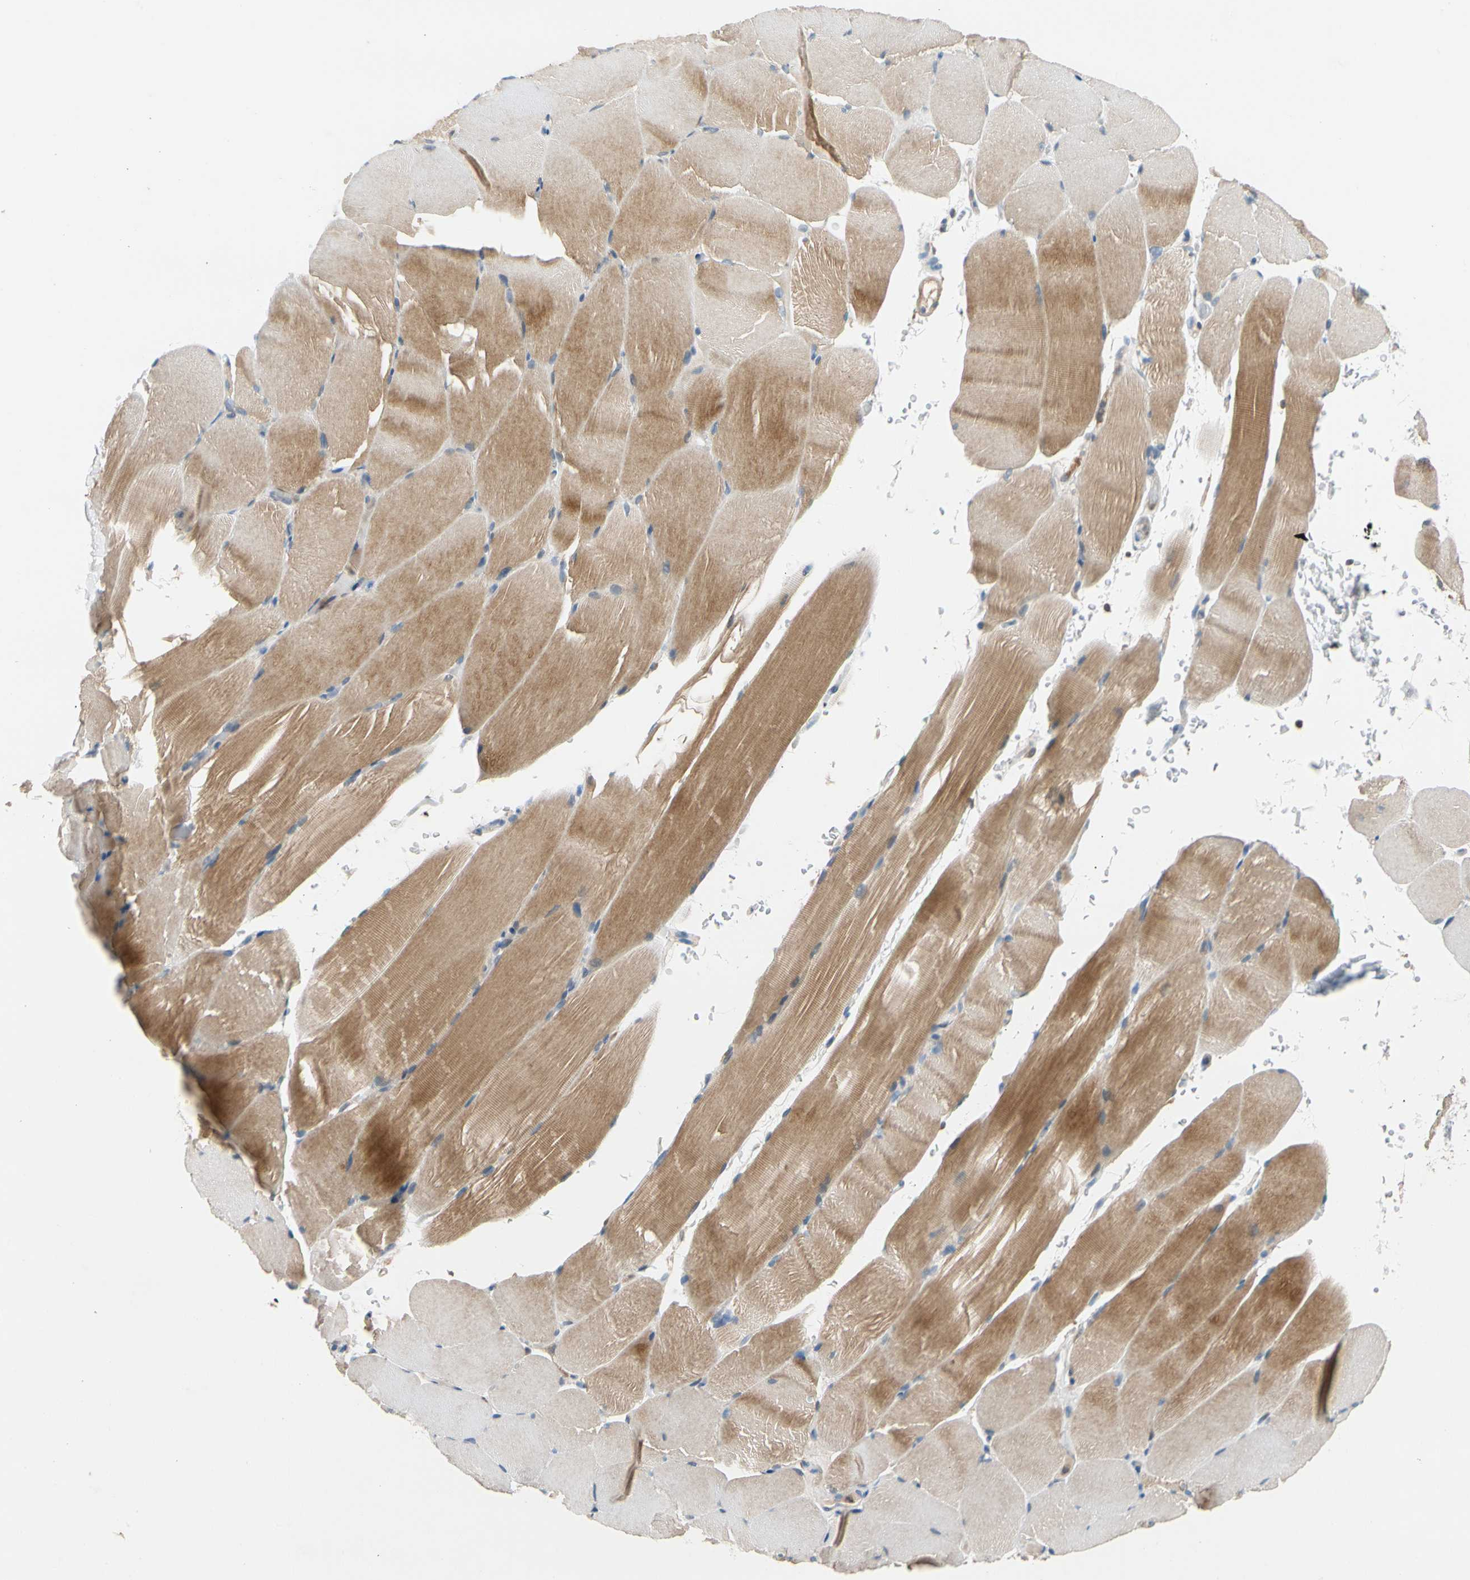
{"staining": {"intensity": "moderate", "quantity": ">75%", "location": "cytoplasmic/membranous"}, "tissue": "skeletal muscle", "cell_type": "Myocytes", "image_type": "normal", "snomed": [{"axis": "morphology", "description": "Normal tissue, NOS"}, {"axis": "topography", "description": "Skeletal muscle"}, {"axis": "topography", "description": "Parathyroid gland"}], "caption": "A brown stain labels moderate cytoplasmic/membranous expression of a protein in myocytes of normal skeletal muscle.", "gene": "WIPI1", "patient": {"sex": "female", "age": 37}}